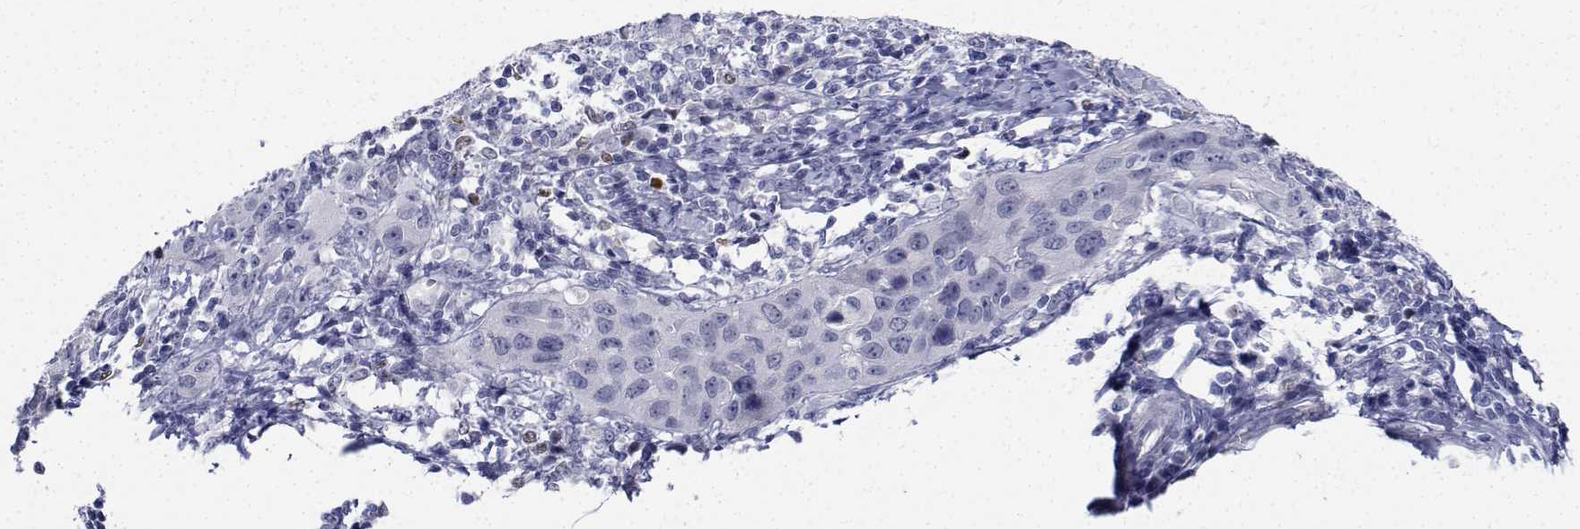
{"staining": {"intensity": "negative", "quantity": "none", "location": "none"}, "tissue": "cervical cancer", "cell_type": "Tumor cells", "image_type": "cancer", "snomed": [{"axis": "morphology", "description": "Normal tissue, NOS"}, {"axis": "morphology", "description": "Squamous cell carcinoma, NOS"}, {"axis": "topography", "description": "Cervix"}], "caption": "DAB (3,3'-diaminobenzidine) immunohistochemical staining of squamous cell carcinoma (cervical) shows no significant positivity in tumor cells.", "gene": "PLXNA4", "patient": {"sex": "female", "age": 51}}